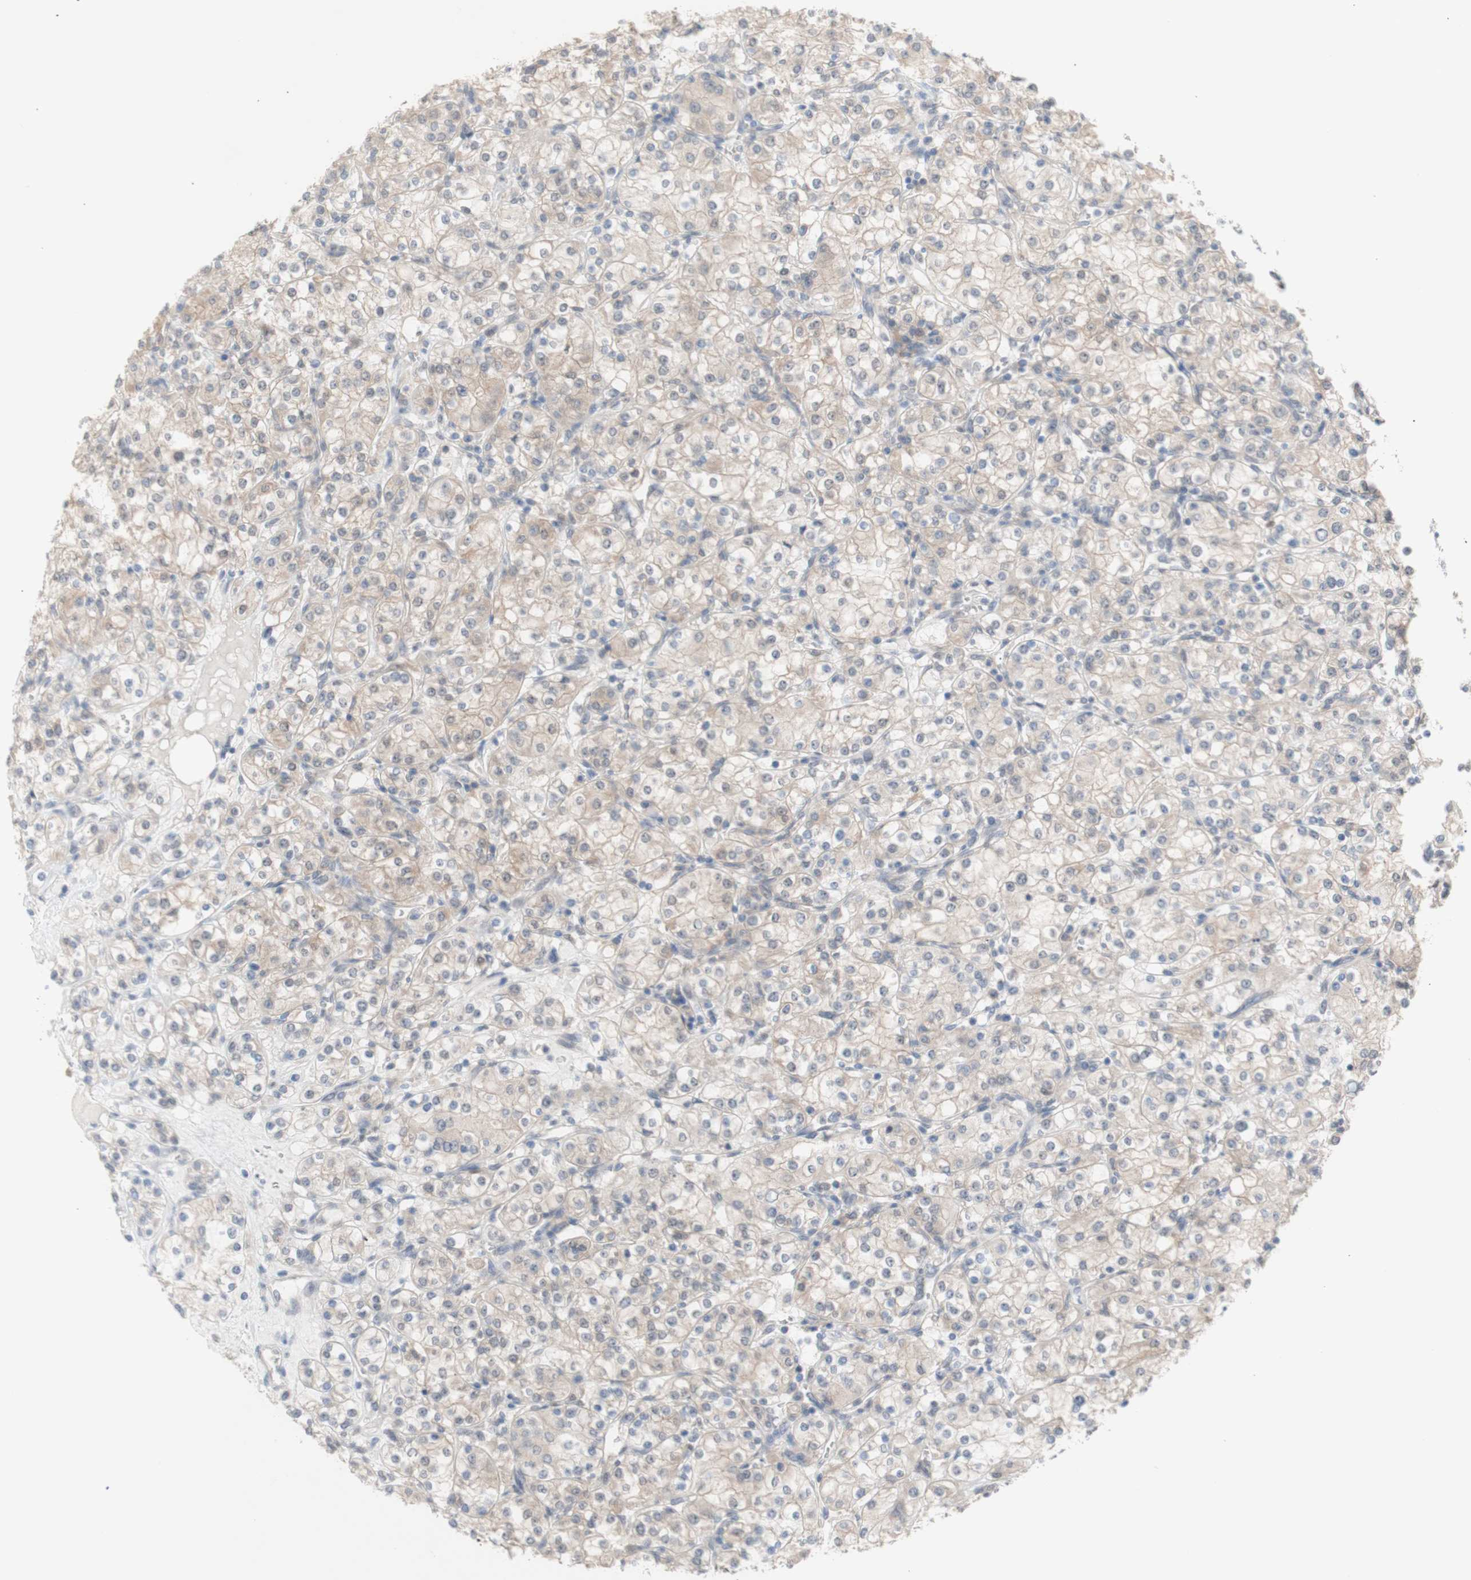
{"staining": {"intensity": "weak", "quantity": ">75%", "location": "cytoplasmic/membranous"}, "tissue": "renal cancer", "cell_type": "Tumor cells", "image_type": "cancer", "snomed": [{"axis": "morphology", "description": "Adenocarcinoma, NOS"}, {"axis": "topography", "description": "Kidney"}], "caption": "An image of human renal cancer (adenocarcinoma) stained for a protein exhibits weak cytoplasmic/membranous brown staining in tumor cells. Nuclei are stained in blue.", "gene": "PRMT5", "patient": {"sex": "male", "age": 77}}